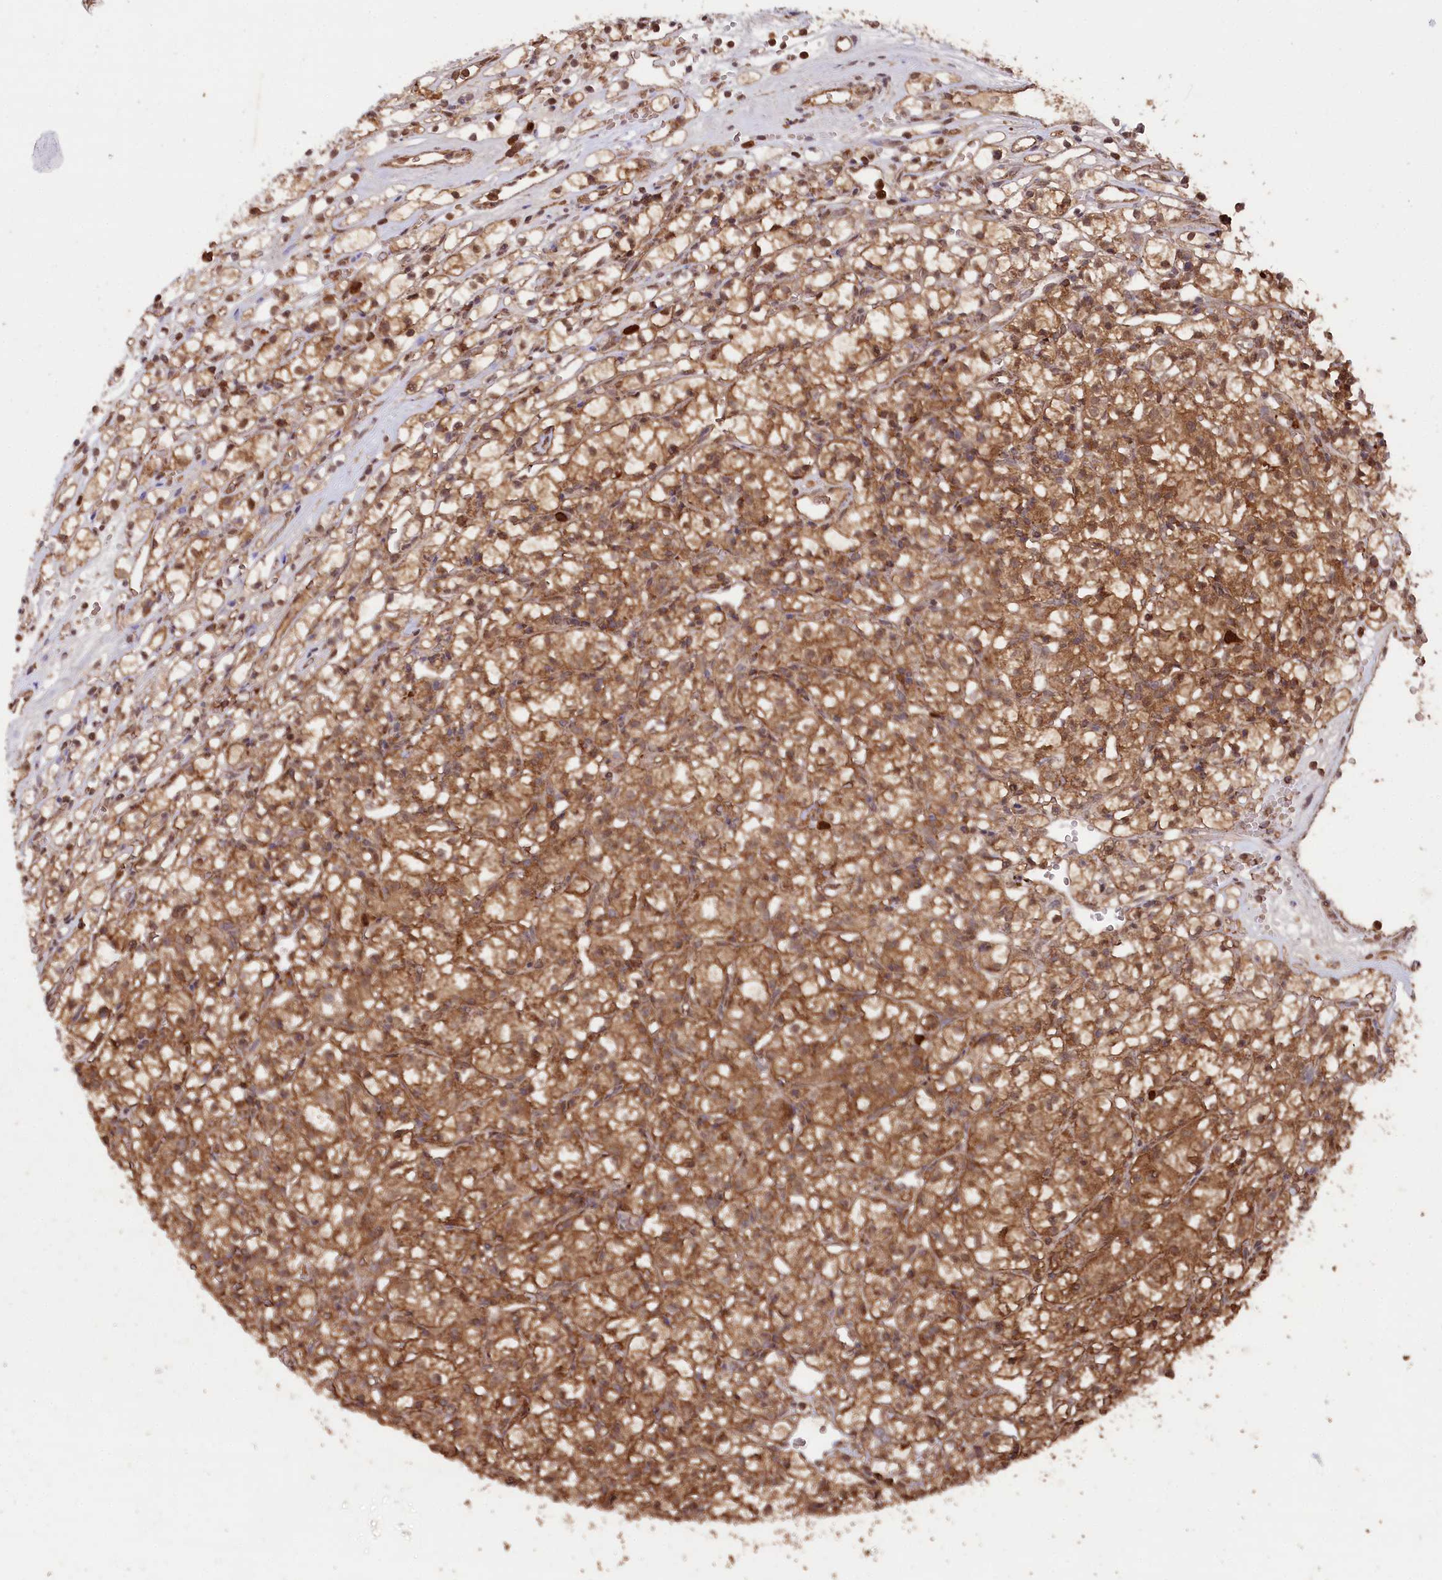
{"staining": {"intensity": "moderate", "quantity": ">75%", "location": "cytoplasmic/membranous"}, "tissue": "renal cancer", "cell_type": "Tumor cells", "image_type": "cancer", "snomed": [{"axis": "morphology", "description": "Adenocarcinoma, NOS"}, {"axis": "topography", "description": "Kidney"}], "caption": "Brown immunohistochemical staining in renal cancer exhibits moderate cytoplasmic/membranous staining in approximately >75% of tumor cells. Using DAB (brown) and hematoxylin (blue) stains, captured at high magnification using brightfield microscopy.", "gene": "LSG1", "patient": {"sex": "female", "age": 59}}